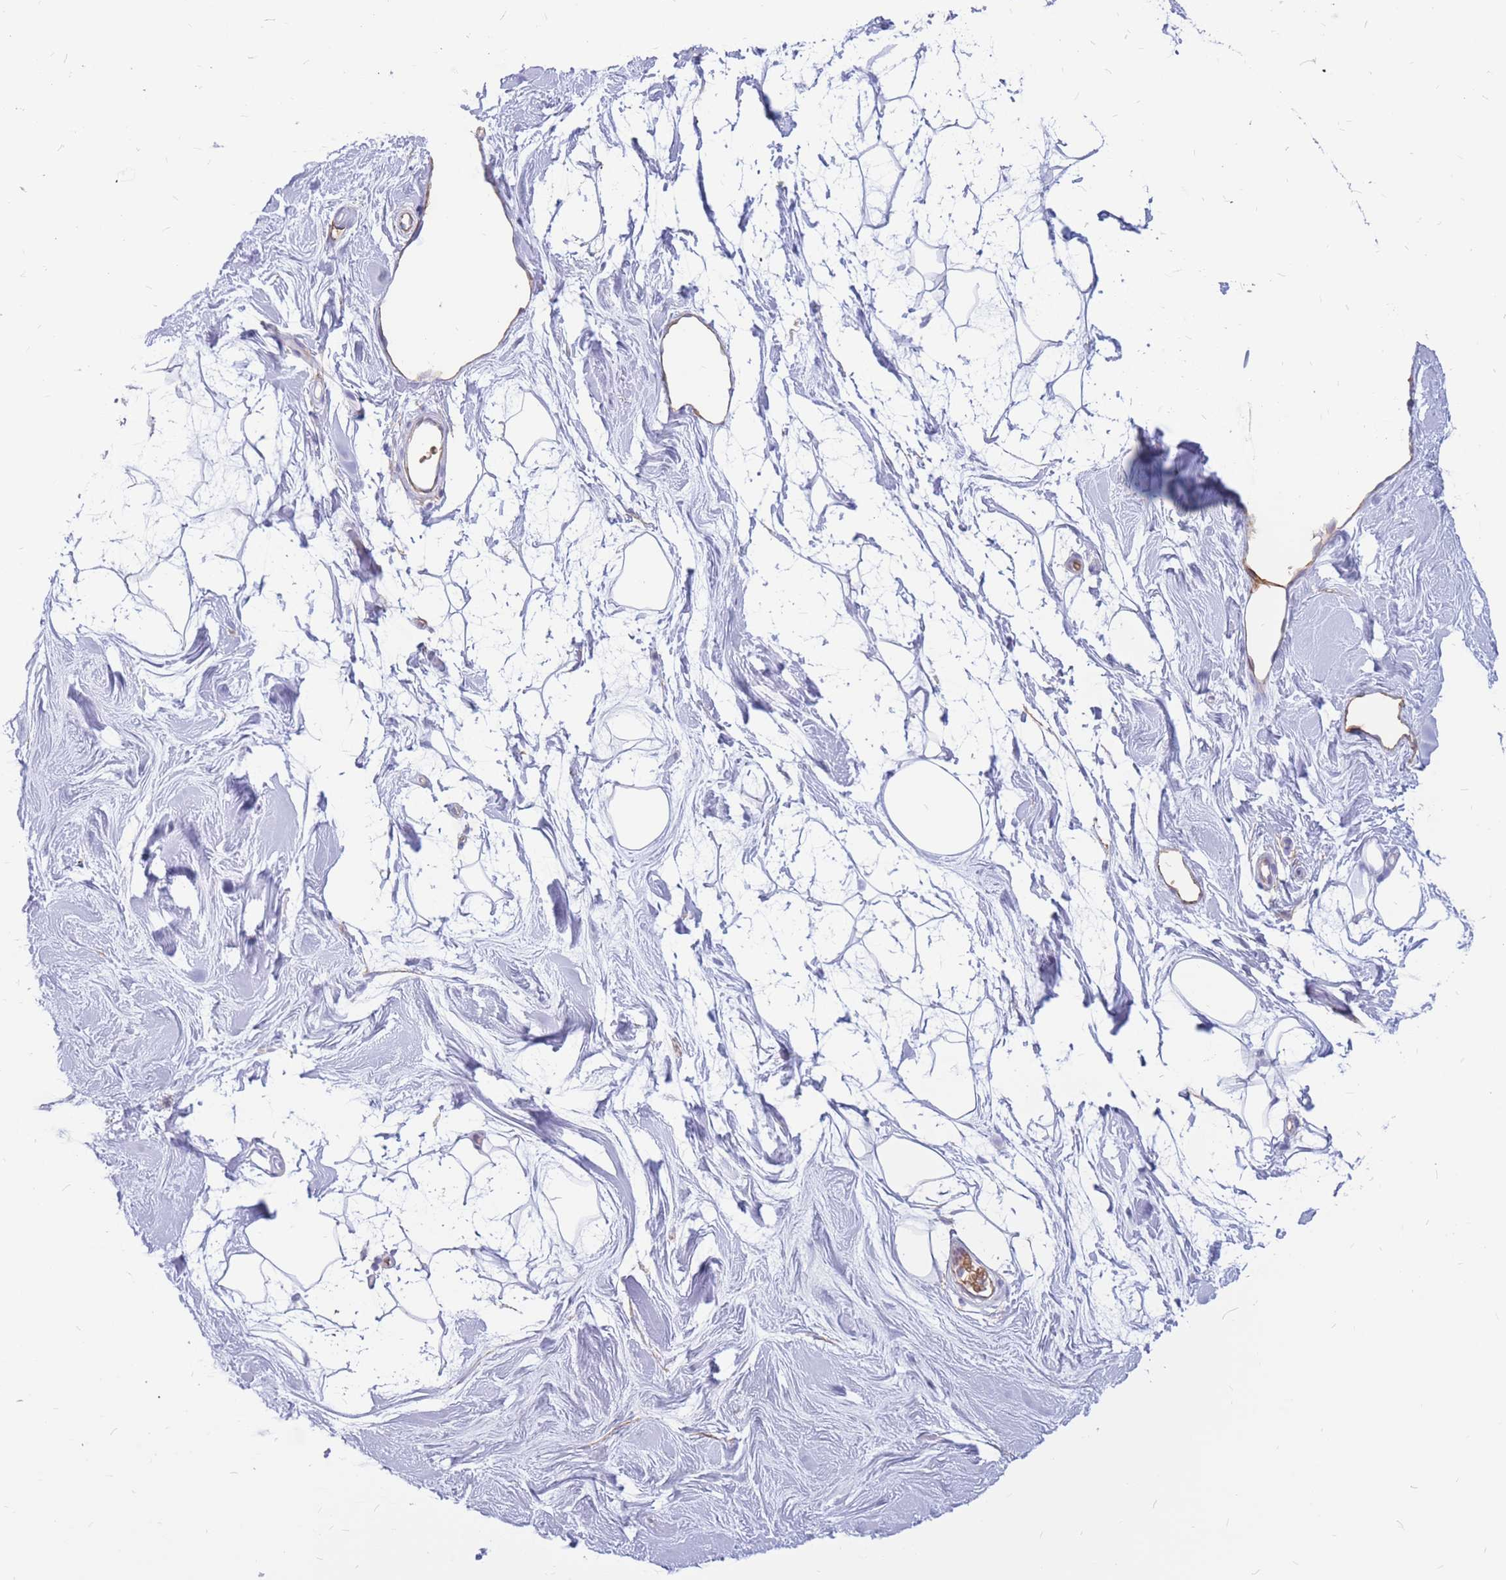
{"staining": {"intensity": "negative", "quantity": "none", "location": "none"}, "tissue": "breast", "cell_type": "Adipocytes", "image_type": "normal", "snomed": [{"axis": "morphology", "description": "Normal tissue, NOS"}, {"axis": "topography", "description": "Breast"}], "caption": "High power microscopy histopathology image of an IHC histopathology image of normal breast, revealing no significant staining in adipocytes.", "gene": "ADD2", "patient": {"sex": "female", "age": 26}}